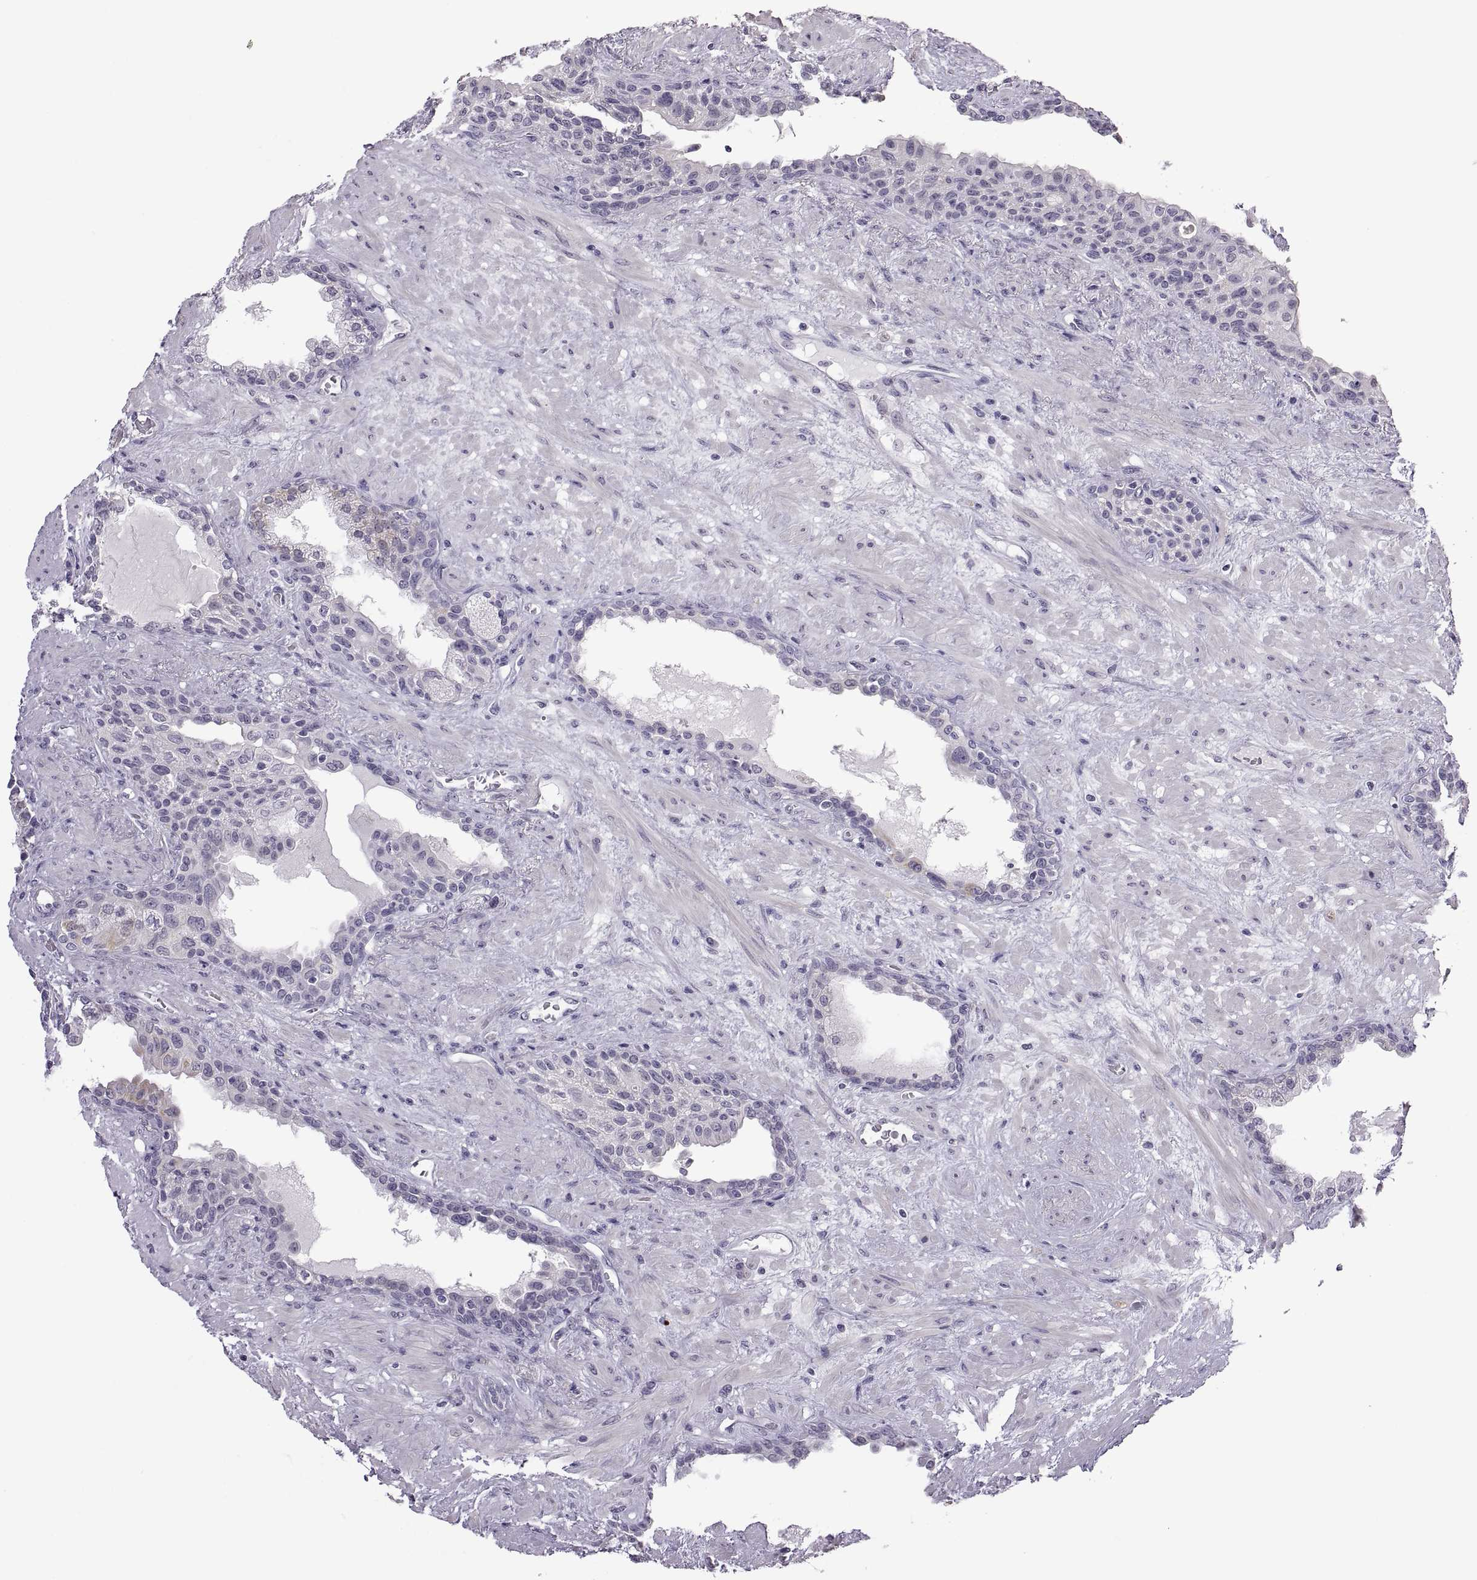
{"staining": {"intensity": "negative", "quantity": "none", "location": "none"}, "tissue": "prostate", "cell_type": "Glandular cells", "image_type": "normal", "snomed": [{"axis": "morphology", "description": "Normal tissue, NOS"}, {"axis": "topography", "description": "Prostate"}], "caption": "Human prostate stained for a protein using IHC displays no positivity in glandular cells.", "gene": "FAM170A", "patient": {"sex": "male", "age": 63}}